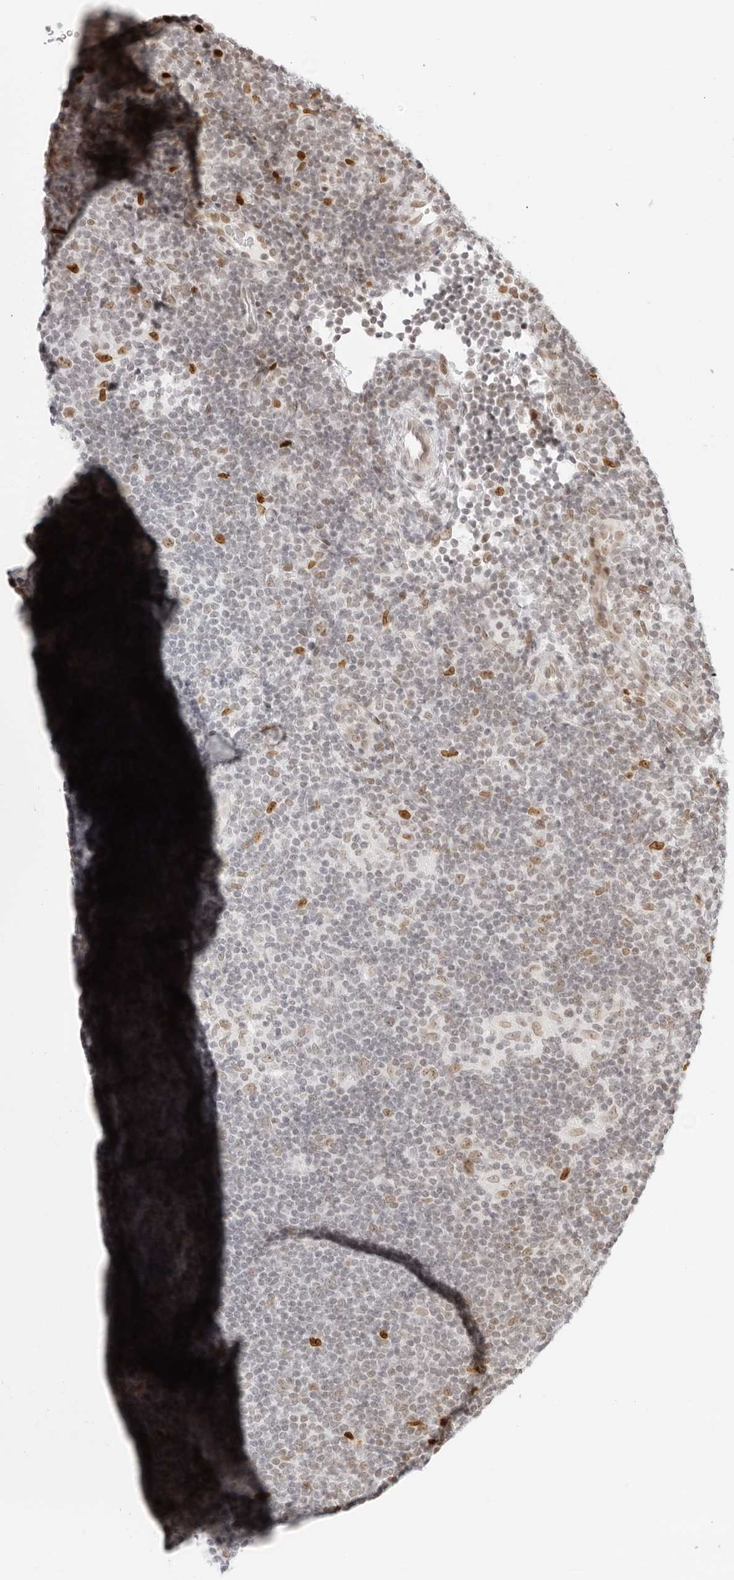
{"staining": {"intensity": "moderate", "quantity": ">75%", "location": "nuclear"}, "tissue": "lymphoma", "cell_type": "Tumor cells", "image_type": "cancer", "snomed": [{"axis": "morphology", "description": "Hodgkin's disease, NOS"}, {"axis": "topography", "description": "Lymph node"}], "caption": "The image shows a brown stain indicating the presence of a protein in the nuclear of tumor cells in Hodgkin's disease.", "gene": "RCC1", "patient": {"sex": "female", "age": 57}}